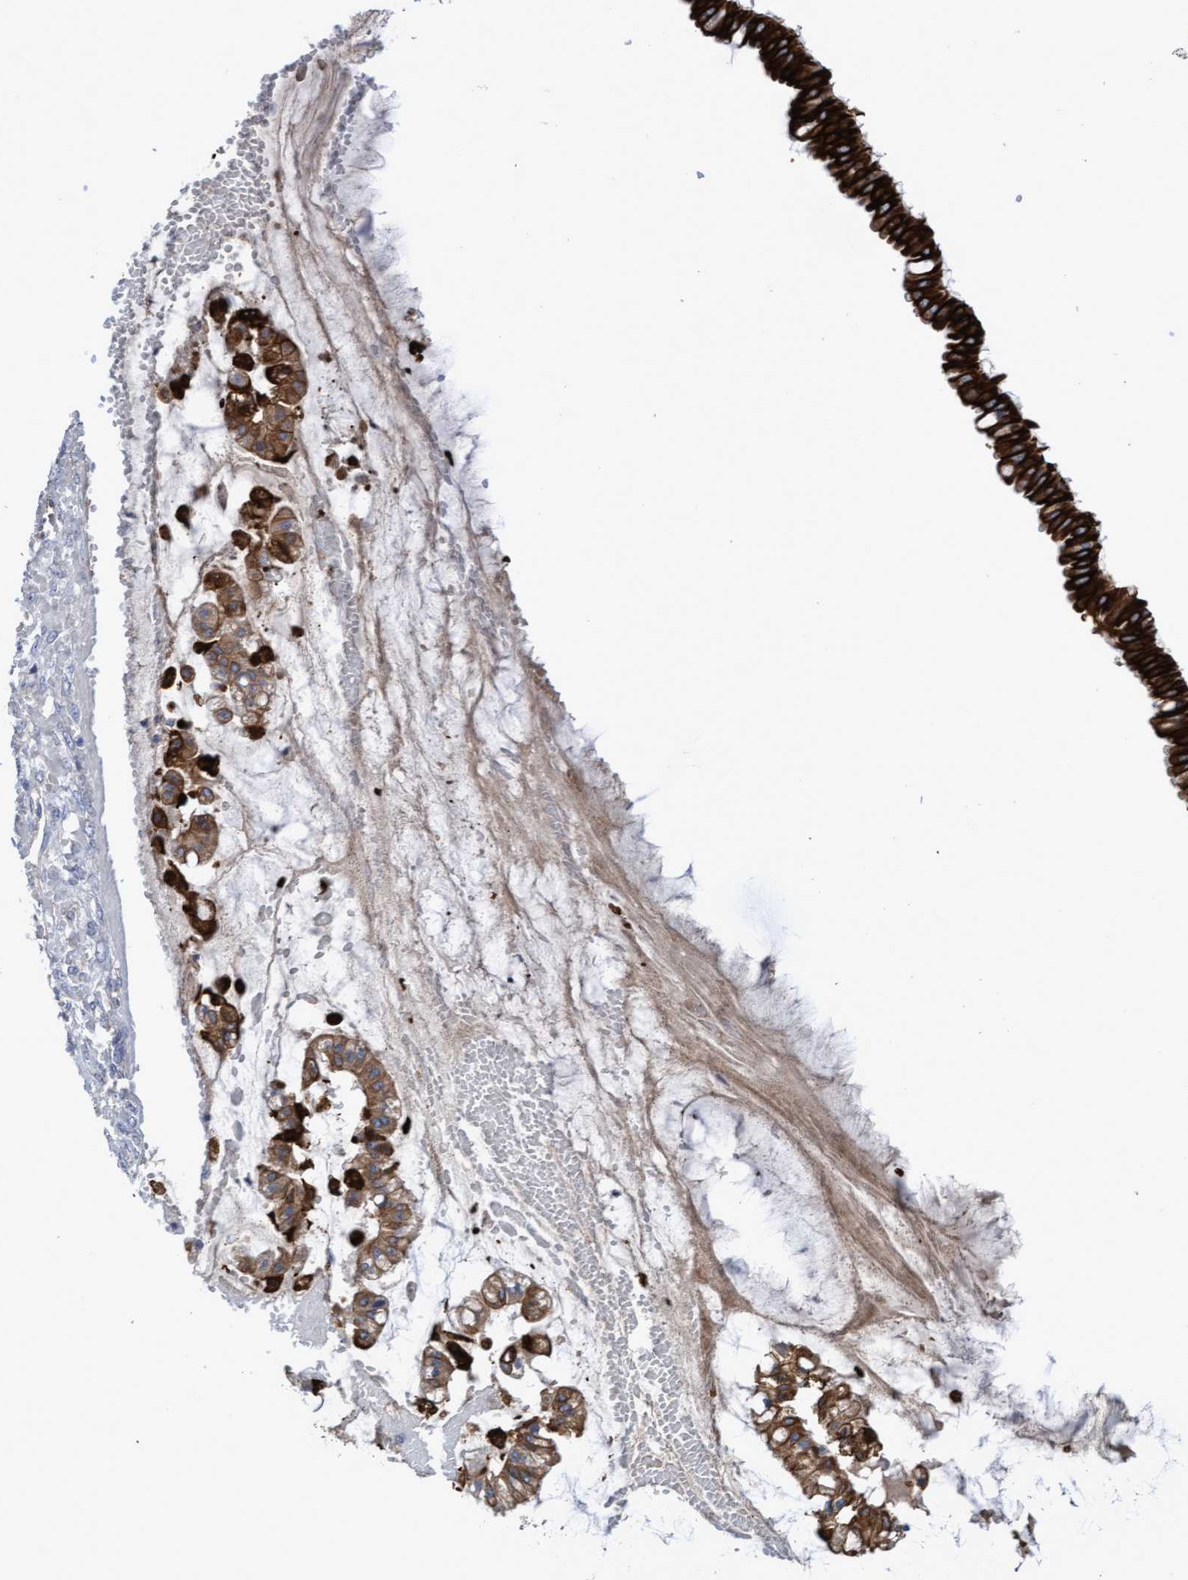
{"staining": {"intensity": "strong", "quantity": ">75%", "location": "cytoplasmic/membranous"}, "tissue": "ovarian cancer", "cell_type": "Tumor cells", "image_type": "cancer", "snomed": [{"axis": "morphology", "description": "Cystadenocarcinoma, mucinous, NOS"}, {"axis": "topography", "description": "Ovary"}], "caption": "This micrograph displays IHC staining of human ovarian cancer (mucinous cystadenocarcinoma), with high strong cytoplasmic/membranous staining in about >75% of tumor cells.", "gene": "KRT24", "patient": {"sex": "female", "age": 73}}